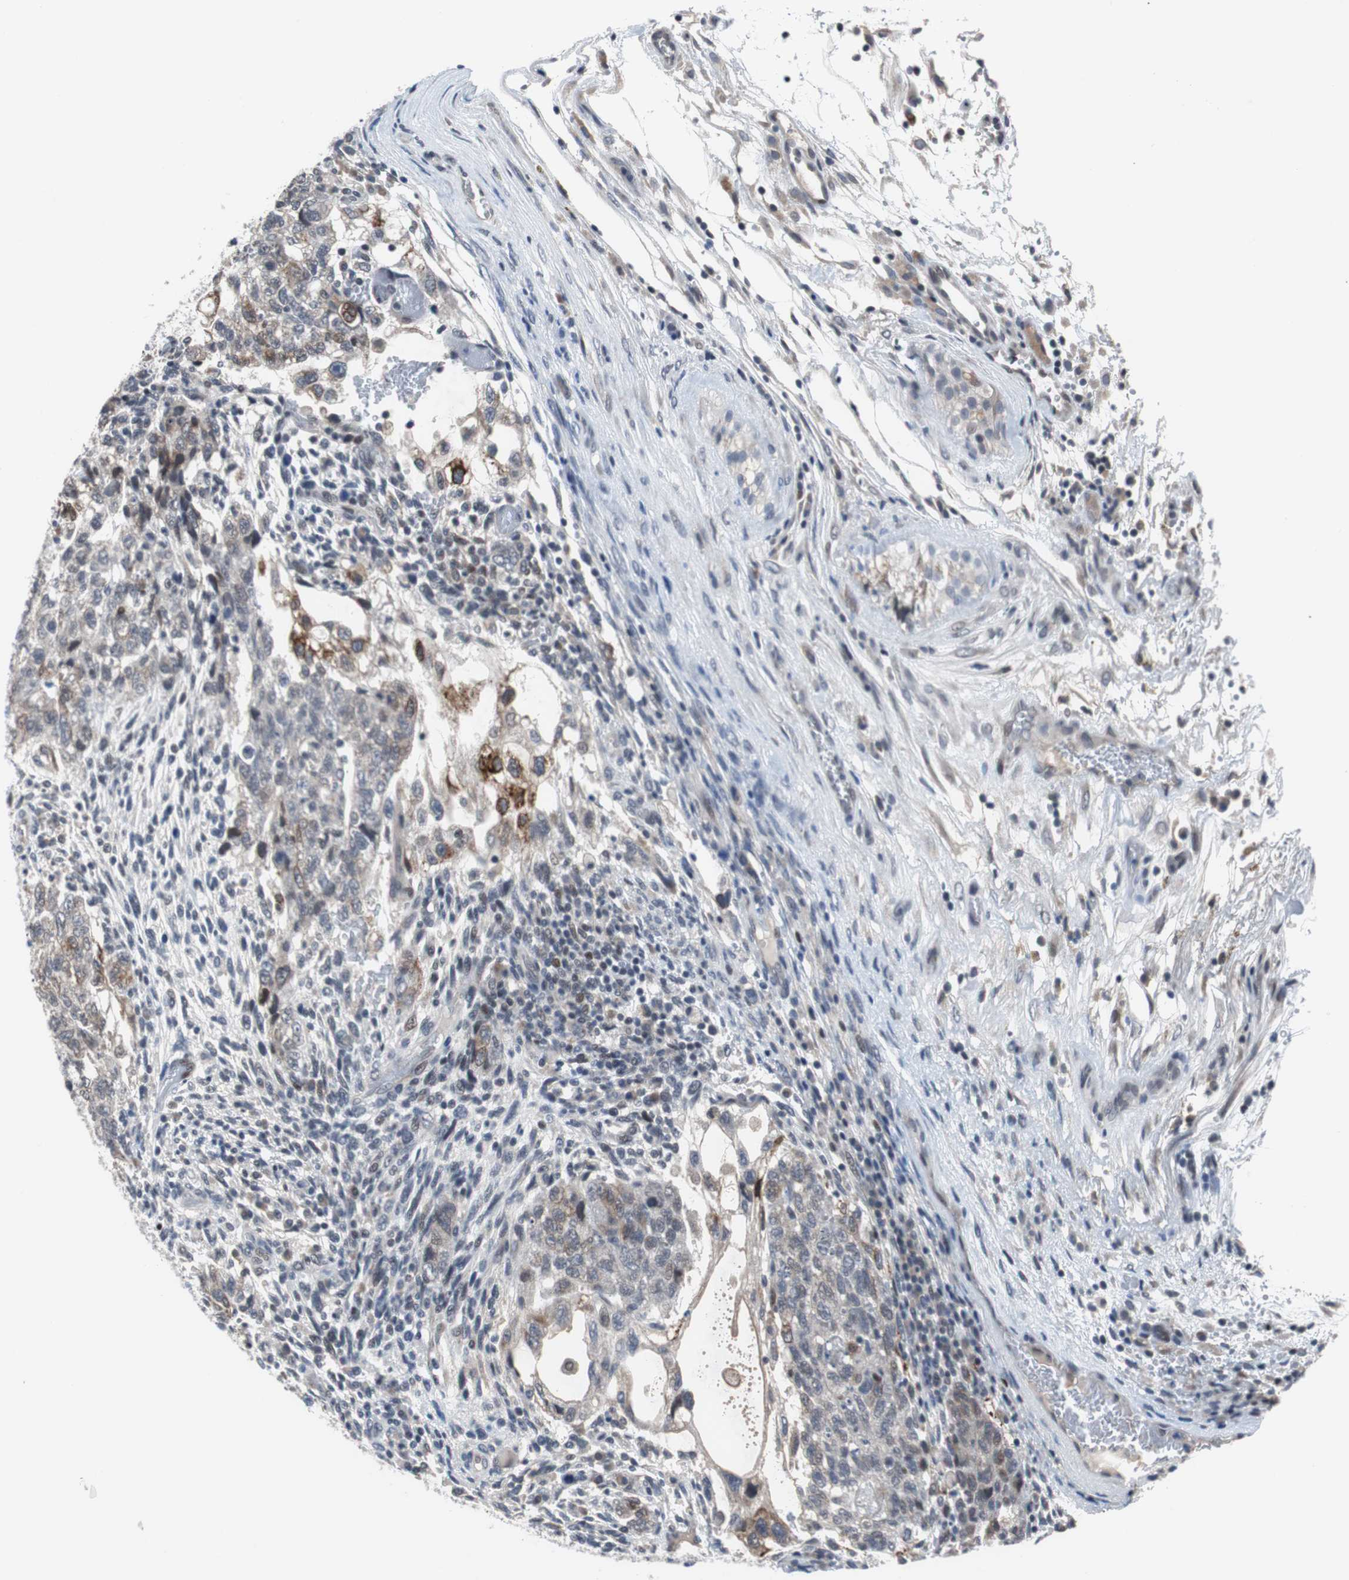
{"staining": {"intensity": "moderate", "quantity": "<25%", "location": "cytoplasmic/membranous"}, "tissue": "testis cancer", "cell_type": "Tumor cells", "image_type": "cancer", "snomed": [{"axis": "morphology", "description": "Normal tissue, NOS"}, {"axis": "morphology", "description": "Carcinoma, Embryonal, NOS"}, {"axis": "topography", "description": "Testis"}], "caption": "This histopathology image displays IHC staining of testis embryonal carcinoma, with low moderate cytoplasmic/membranous positivity in approximately <25% of tumor cells.", "gene": "TP63", "patient": {"sex": "male", "age": 36}}